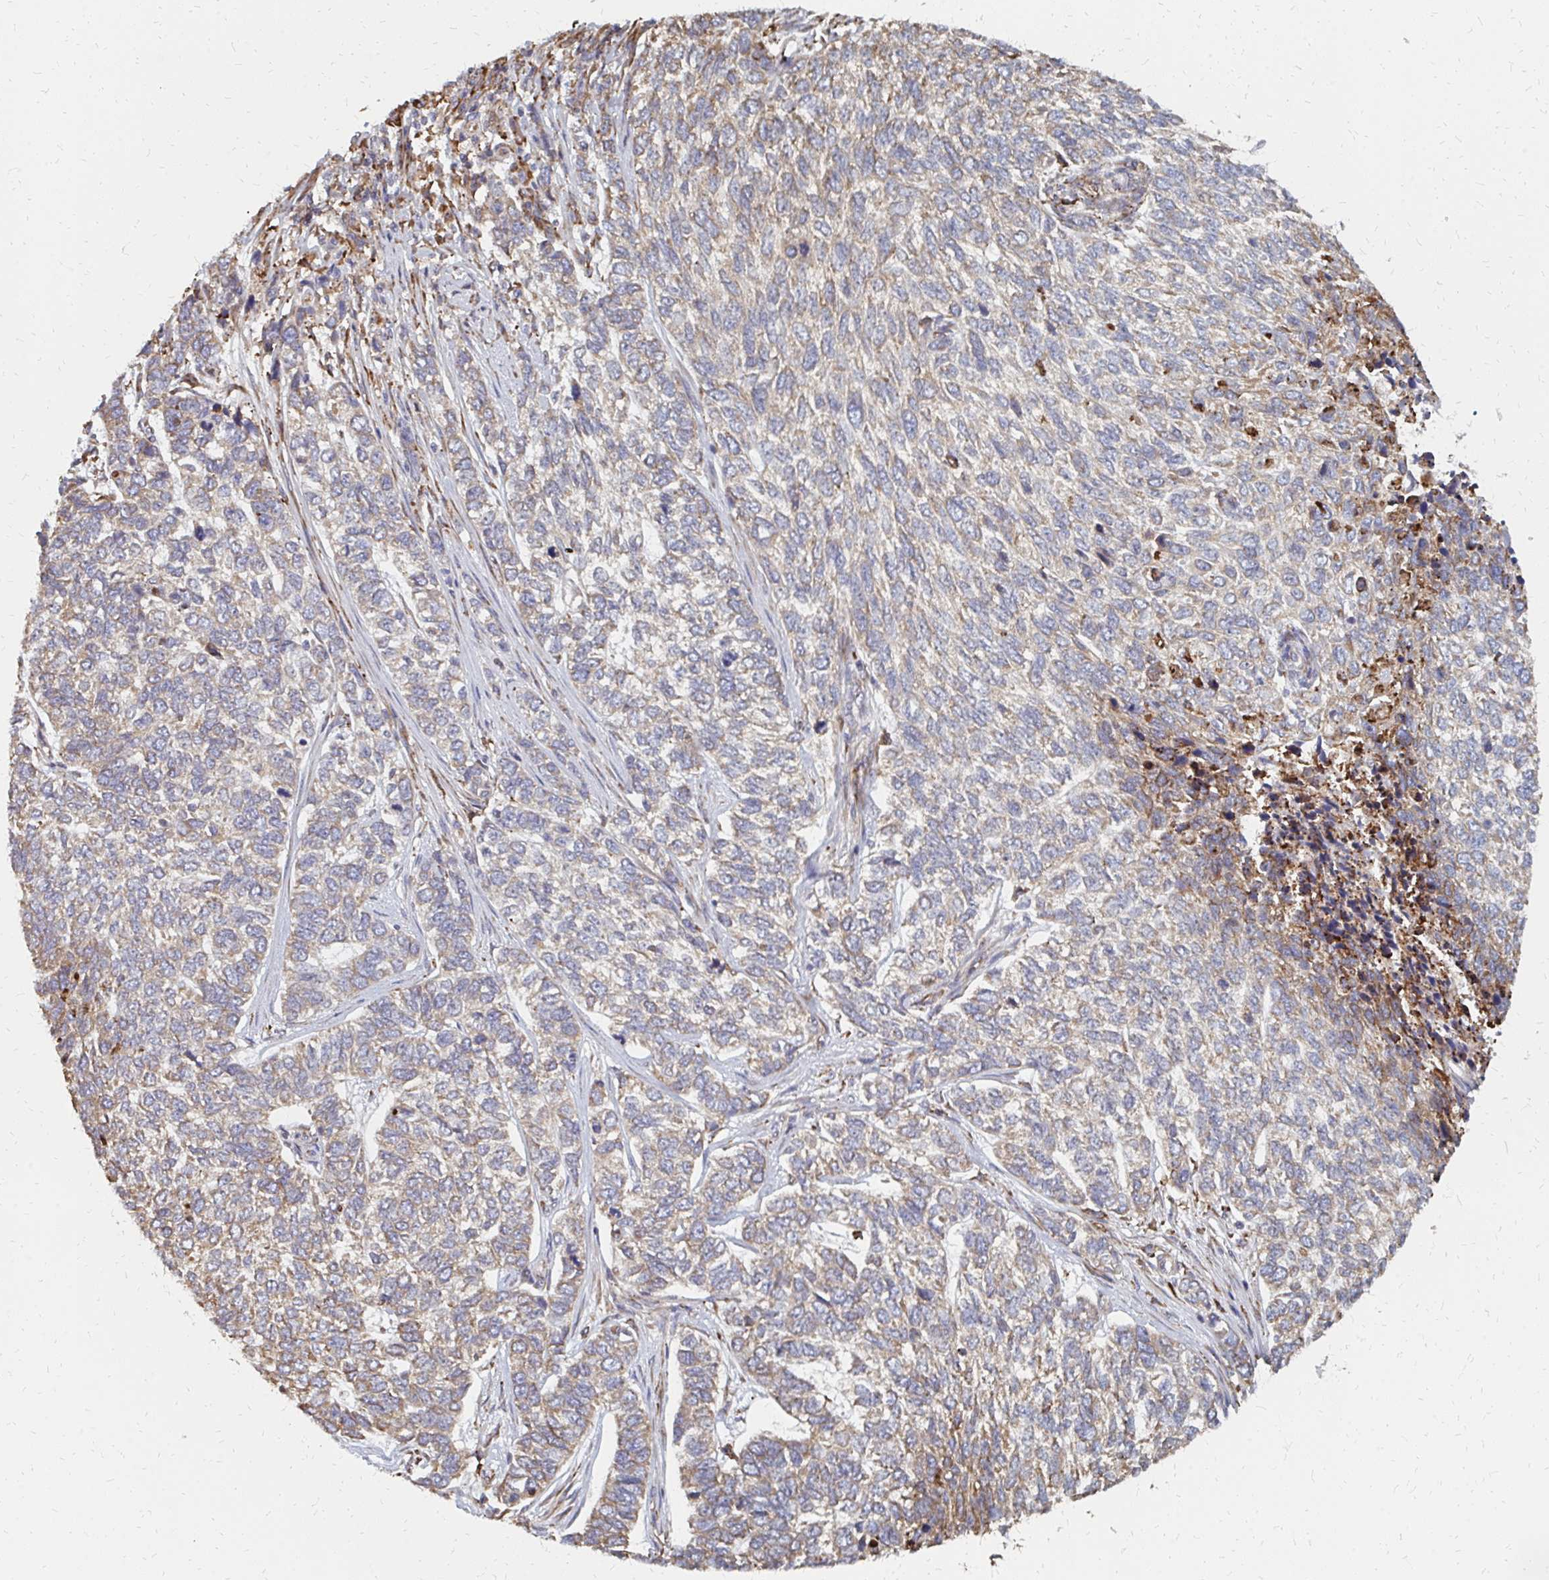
{"staining": {"intensity": "weak", "quantity": "25%-75%", "location": "cytoplasmic/membranous"}, "tissue": "skin cancer", "cell_type": "Tumor cells", "image_type": "cancer", "snomed": [{"axis": "morphology", "description": "Basal cell carcinoma"}, {"axis": "topography", "description": "Skin"}], "caption": "High-magnification brightfield microscopy of skin basal cell carcinoma stained with DAB (3,3'-diaminobenzidine) (brown) and counterstained with hematoxylin (blue). tumor cells exhibit weak cytoplasmic/membranous expression is present in about25%-75% of cells.", "gene": "PPP1R13L", "patient": {"sex": "female", "age": 65}}